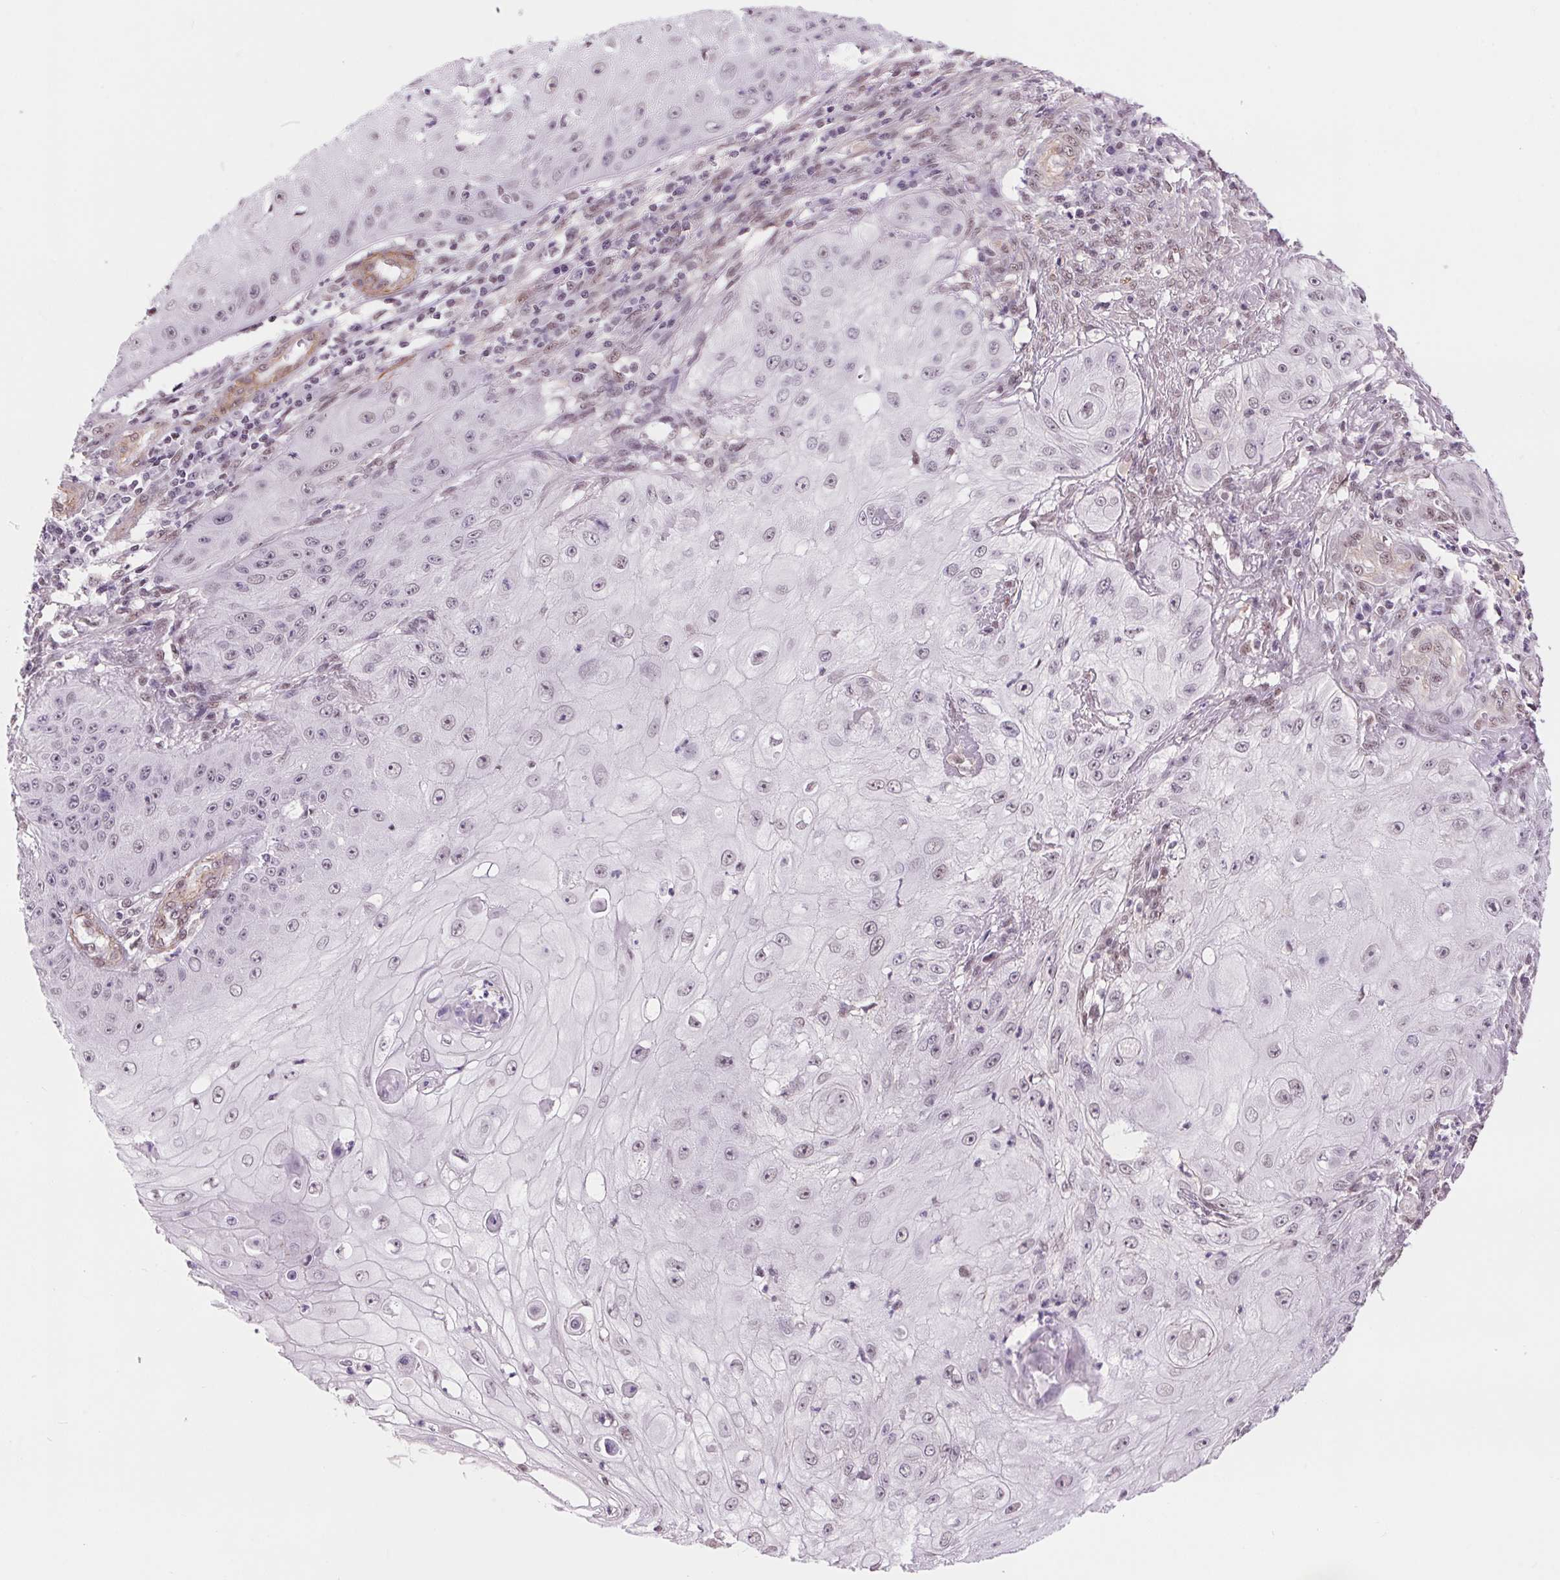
{"staining": {"intensity": "negative", "quantity": "none", "location": "none"}, "tissue": "skin cancer", "cell_type": "Tumor cells", "image_type": "cancer", "snomed": [{"axis": "morphology", "description": "Squamous cell carcinoma, NOS"}, {"axis": "topography", "description": "Skin"}], "caption": "Photomicrograph shows no protein expression in tumor cells of skin squamous cell carcinoma tissue. (DAB IHC, high magnification).", "gene": "BCAT1", "patient": {"sex": "male", "age": 70}}